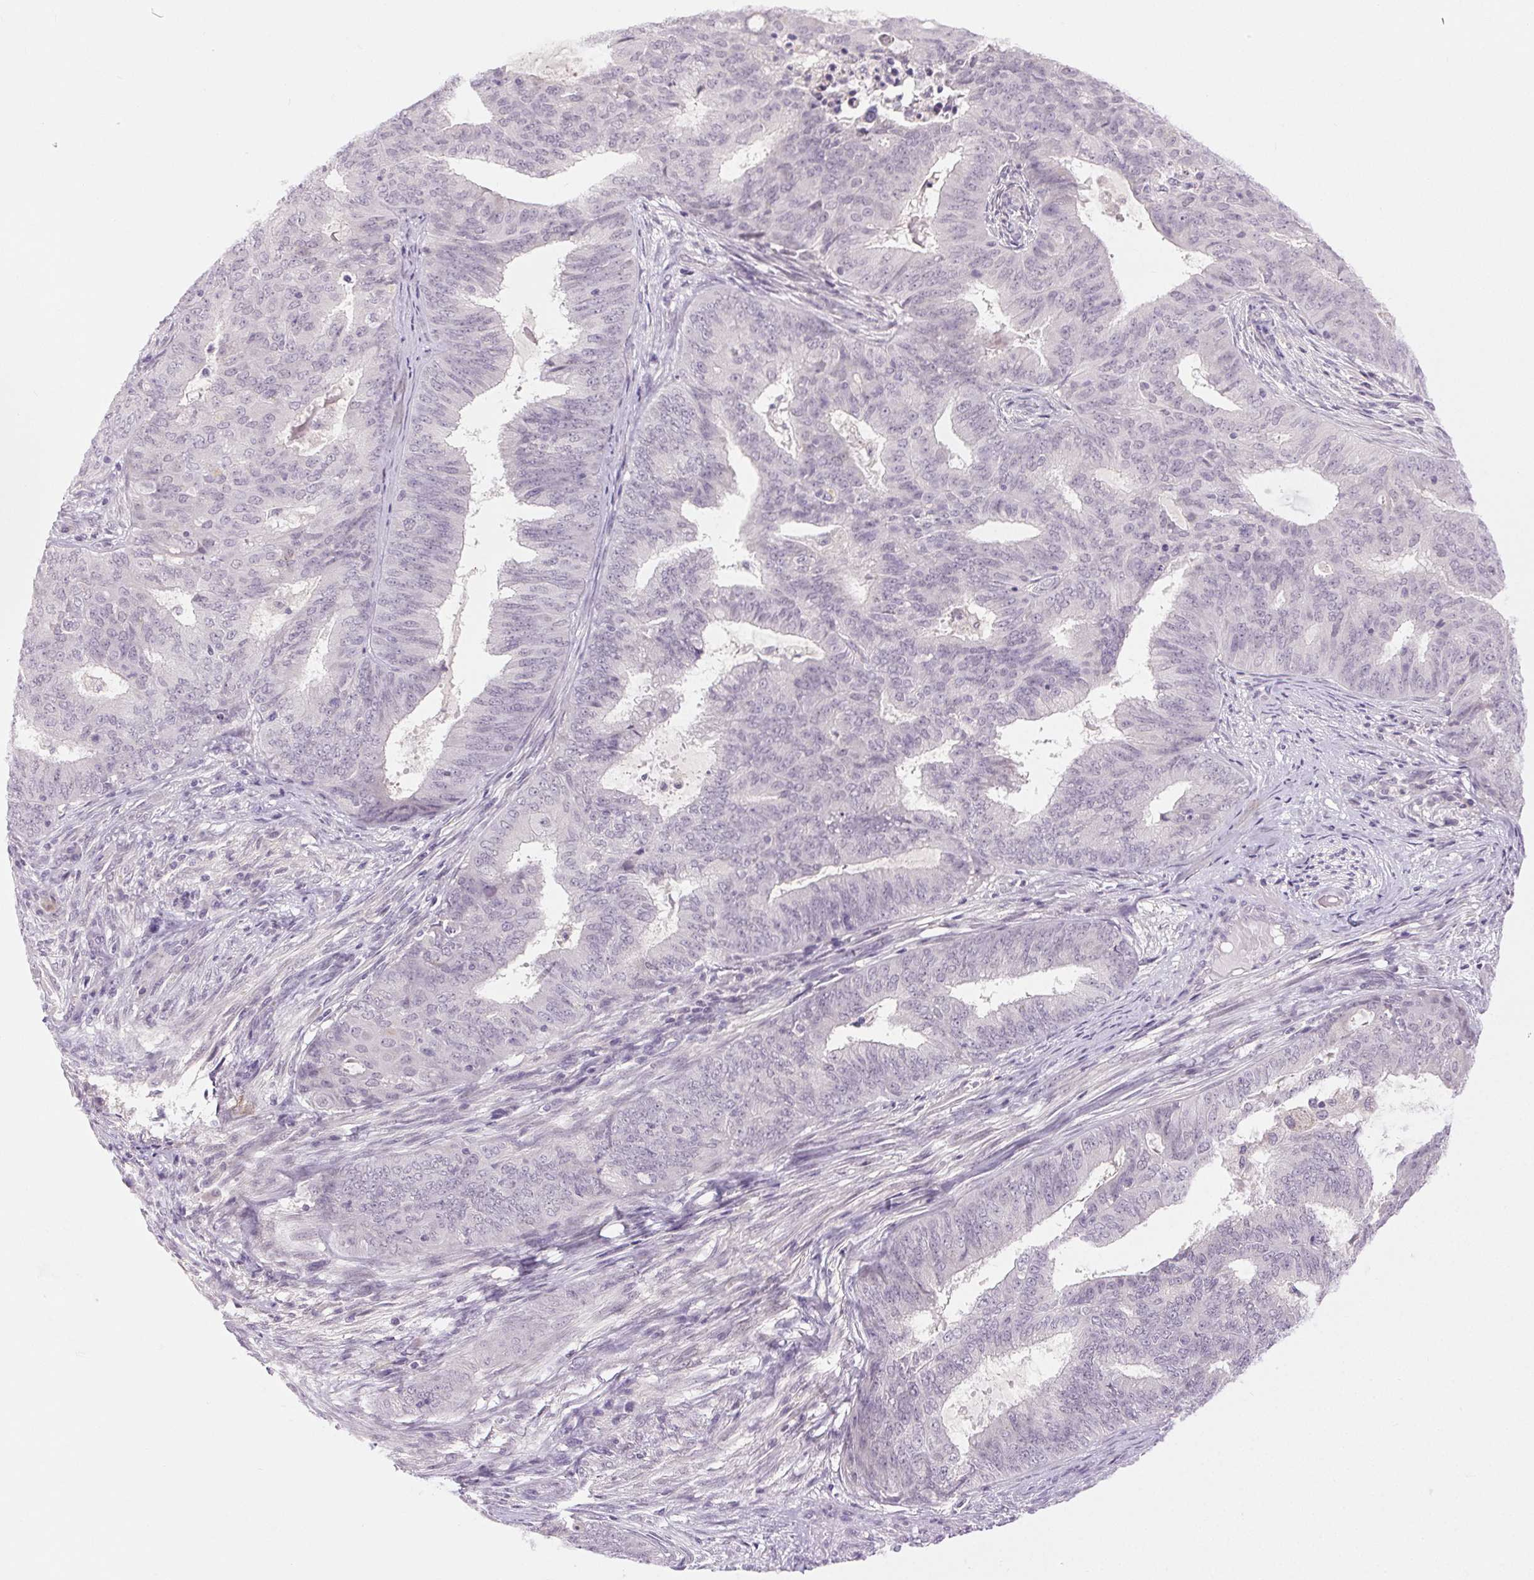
{"staining": {"intensity": "negative", "quantity": "none", "location": "none"}, "tissue": "endometrial cancer", "cell_type": "Tumor cells", "image_type": "cancer", "snomed": [{"axis": "morphology", "description": "Adenocarcinoma, NOS"}, {"axis": "topography", "description": "Endometrium"}], "caption": "Human endometrial adenocarcinoma stained for a protein using immunohistochemistry reveals no expression in tumor cells.", "gene": "FAM168A", "patient": {"sex": "female", "age": 62}}